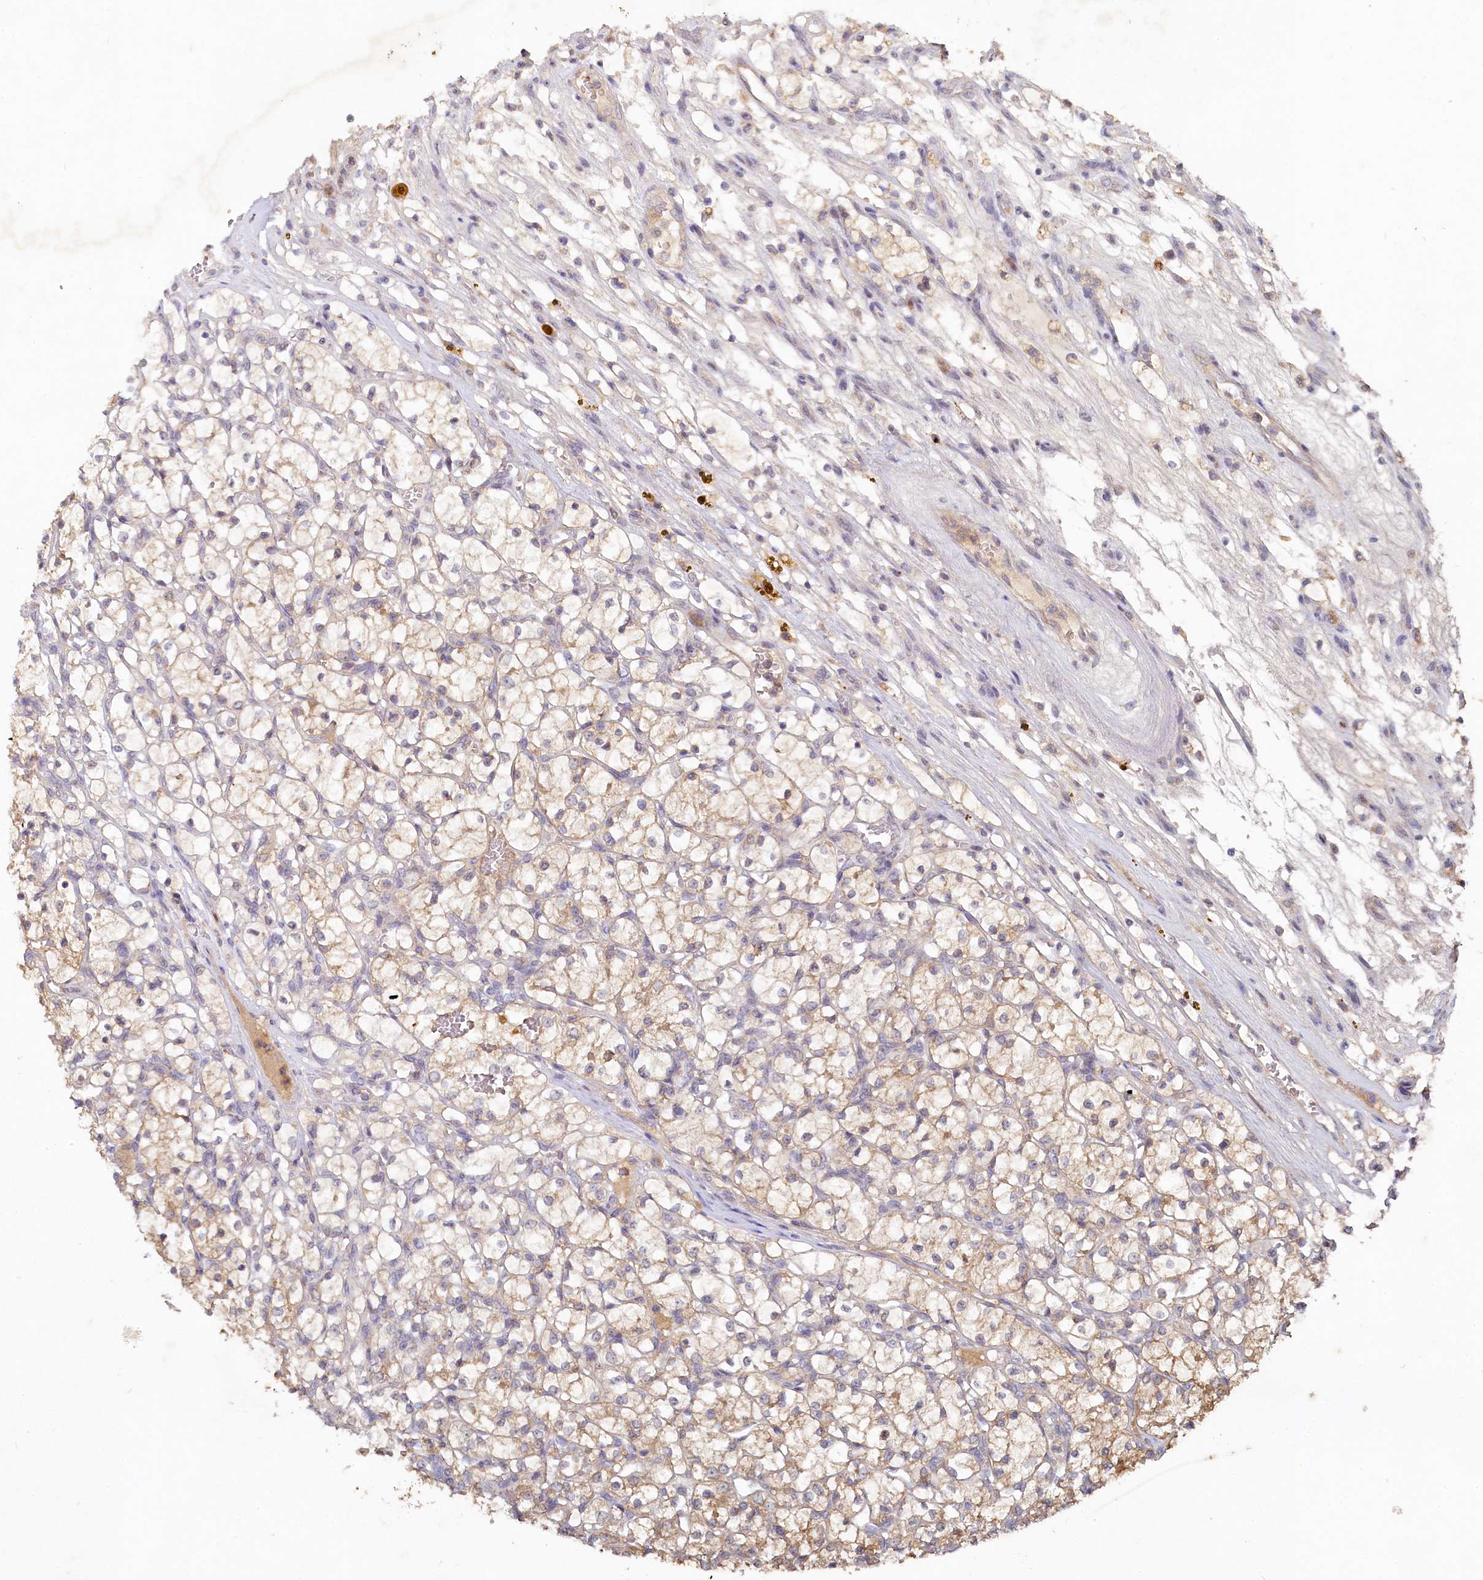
{"staining": {"intensity": "weak", "quantity": ">75%", "location": "cytoplasmic/membranous"}, "tissue": "renal cancer", "cell_type": "Tumor cells", "image_type": "cancer", "snomed": [{"axis": "morphology", "description": "Adenocarcinoma, NOS"}, {"axis": "topography", "description": "Kidney"}], "caption": "Weak cytoplasmic/membranous positivity is present in approximately >75% of tumor cells in adenocarcinoma (renal). (DAB (3,3'-diaminobenzidine) = brown stain, brightfield microscopy at high magnification).", "gene": "HERC3", "patient": {"sex": "female", "age": 69}}